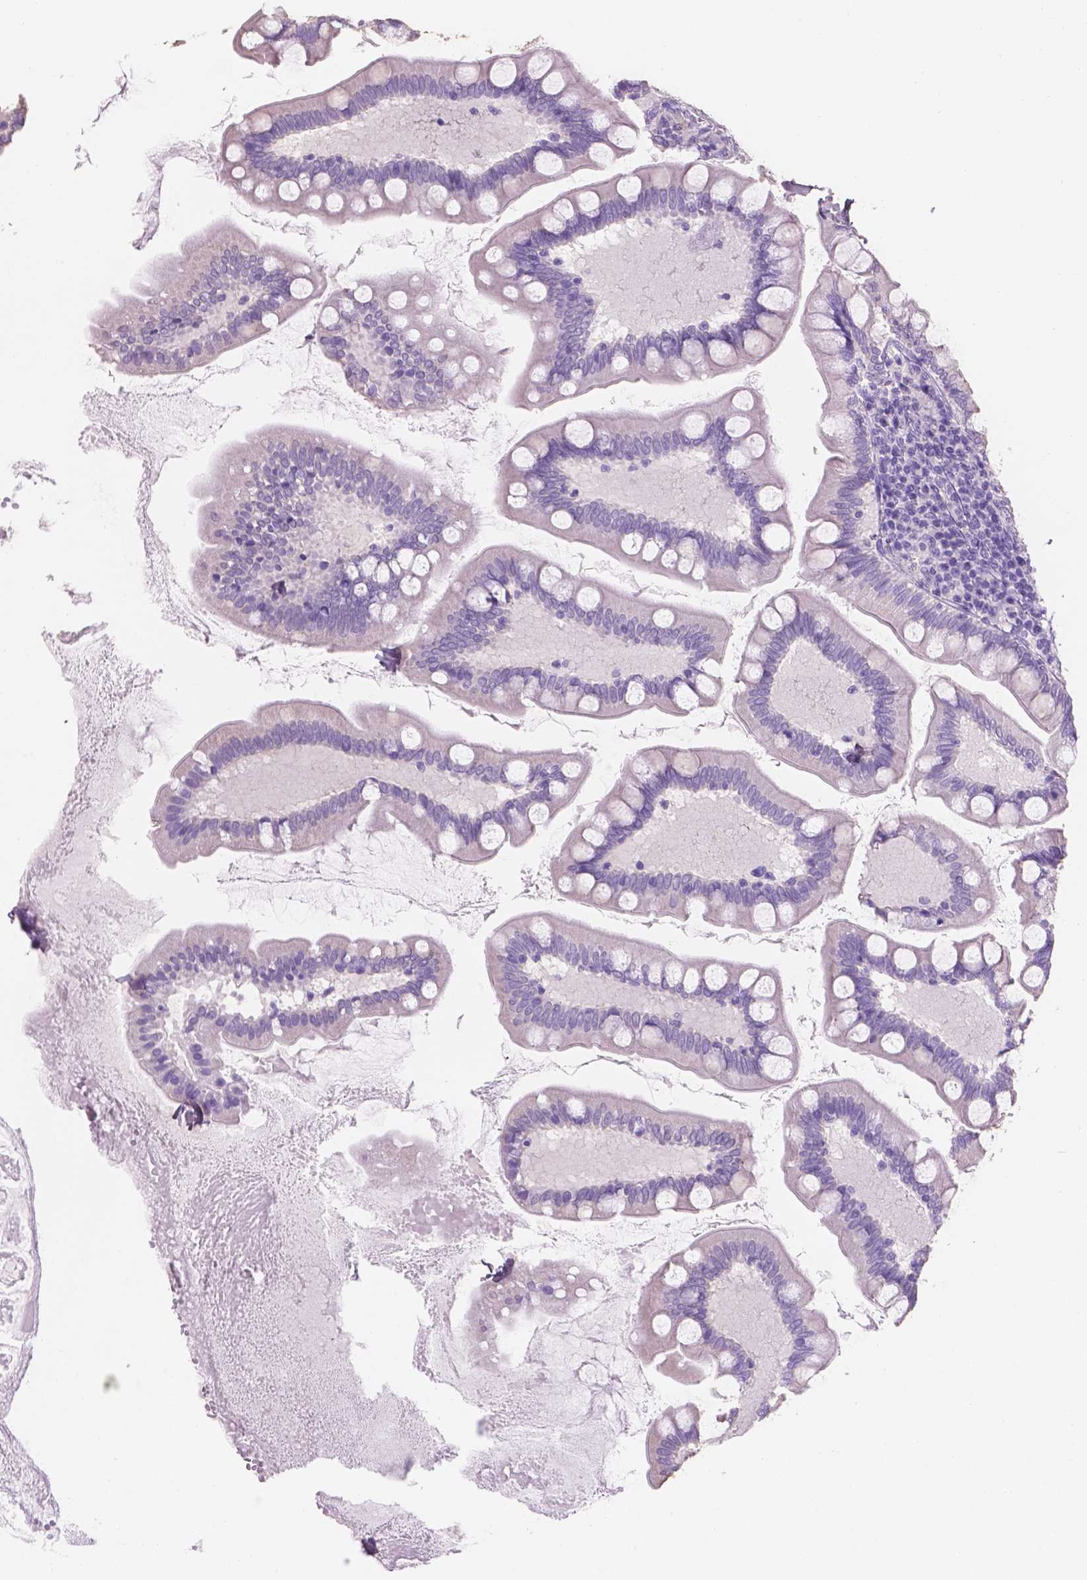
{"staining": {"intensity": "negative", "quantity": "none", "location": "none"}, "tissue": "small intestine", "cell_type": "Glandular cells", "image_type": "normal", "snomed": [{"axis": "morphology", "description": "Normal tissue, NOS"}, {"axis": "topography", "description": "Small intestine"}], "caption": "Immunohistochemistry of normal small intestine exhibits no positivity in glandular cells. The staining was performed using DAB (3,3'-diaminobenzidine) to visualize the protein expression in brown, while the nuclei were stained in blue with hematoxylin (Magnification: 20x).", "gene": "SBSN", "patient": {"sex": "female", "age": 56}}